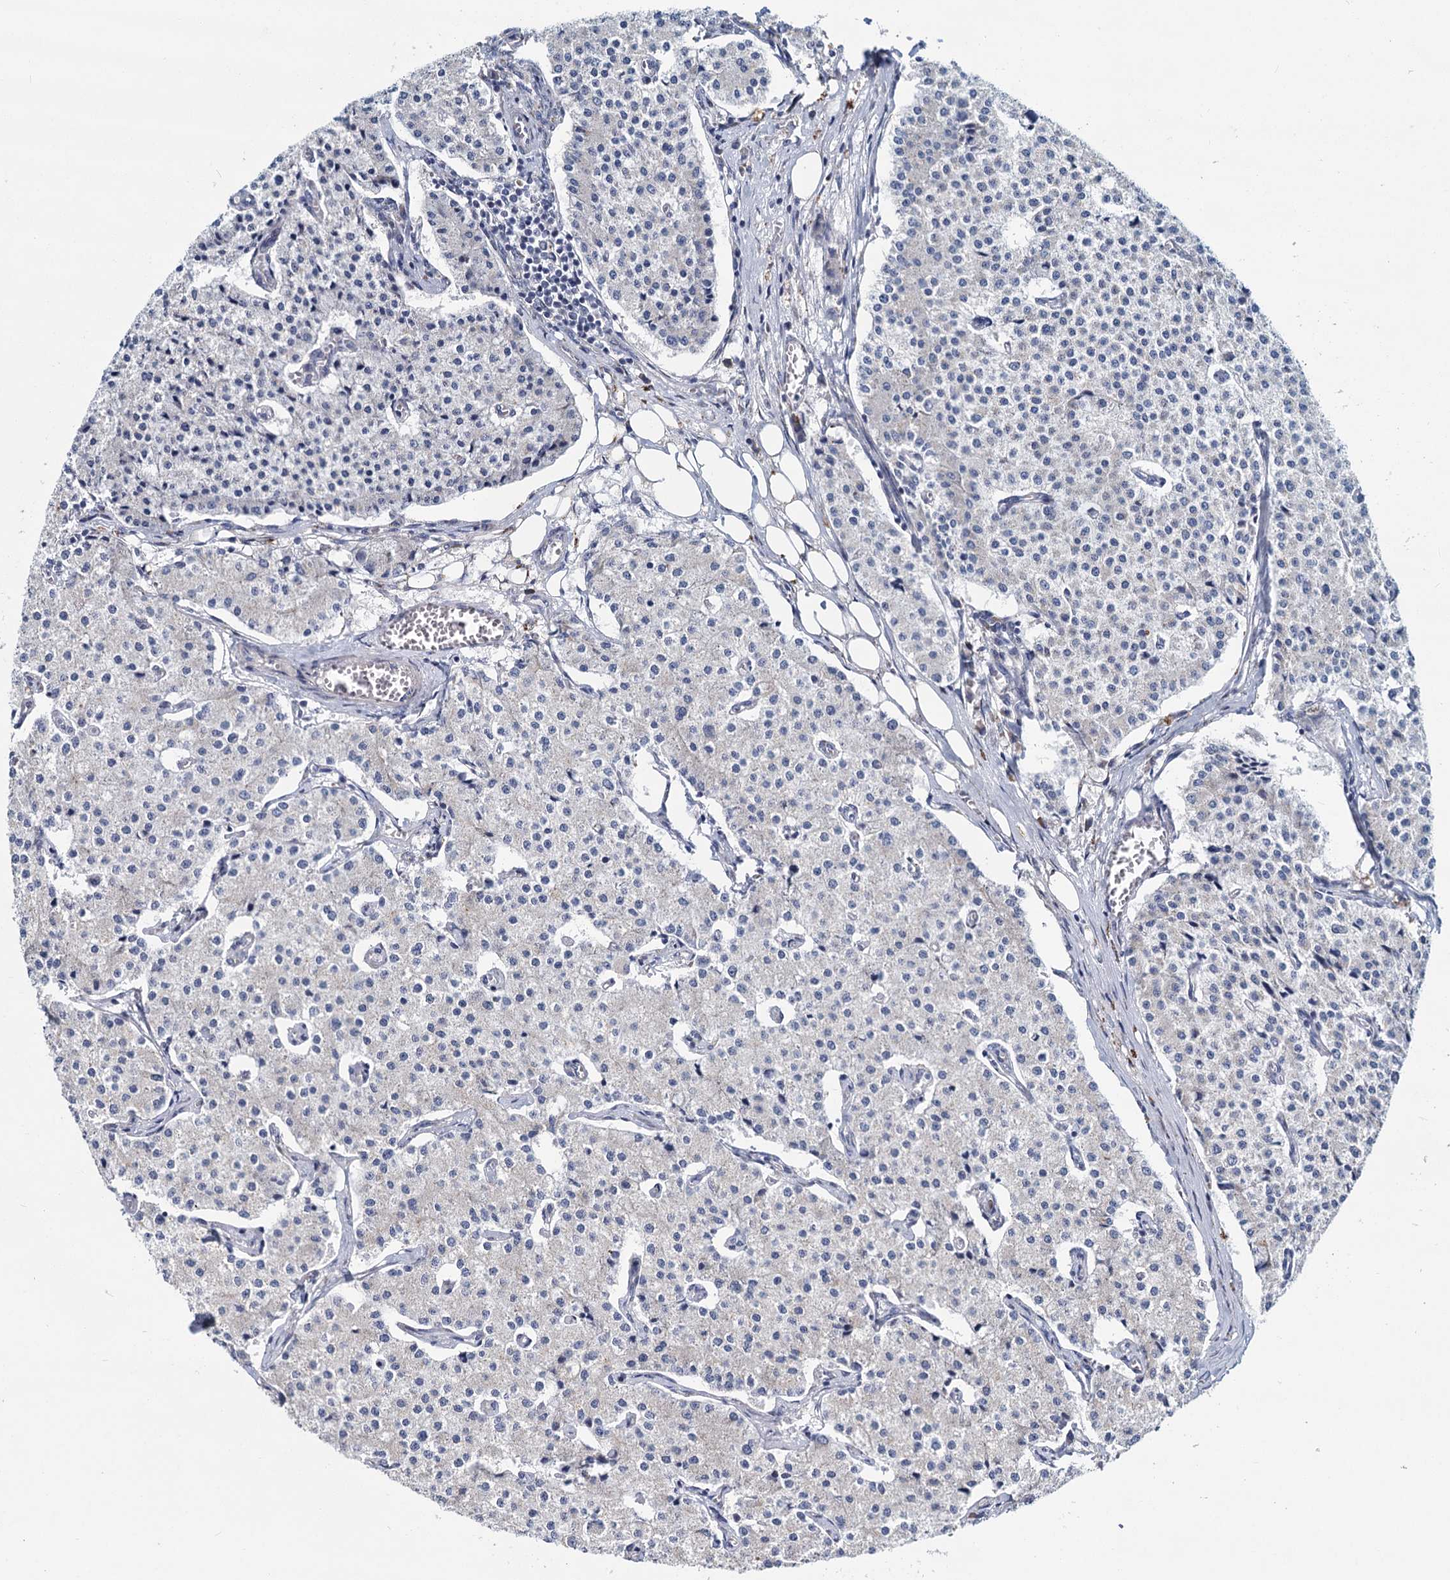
{"staining": {"intensity": "negative", "quantity": "none", "location": "none"}, "tissue": "carcinoid", "cell_type": "Tumor cells", "image_type": "cancer", "snomed": [{"axis": "morphology", "description": "Carcinoid, malignant, NOS"}, {"axis": "topography", "description": "Colon"}], "caption": "The image demonstrates no staining of tumor cells in carcinoid (malignant).", "gene": "DCUN1D2", "patient": {"sex": "female", "age": 52}}